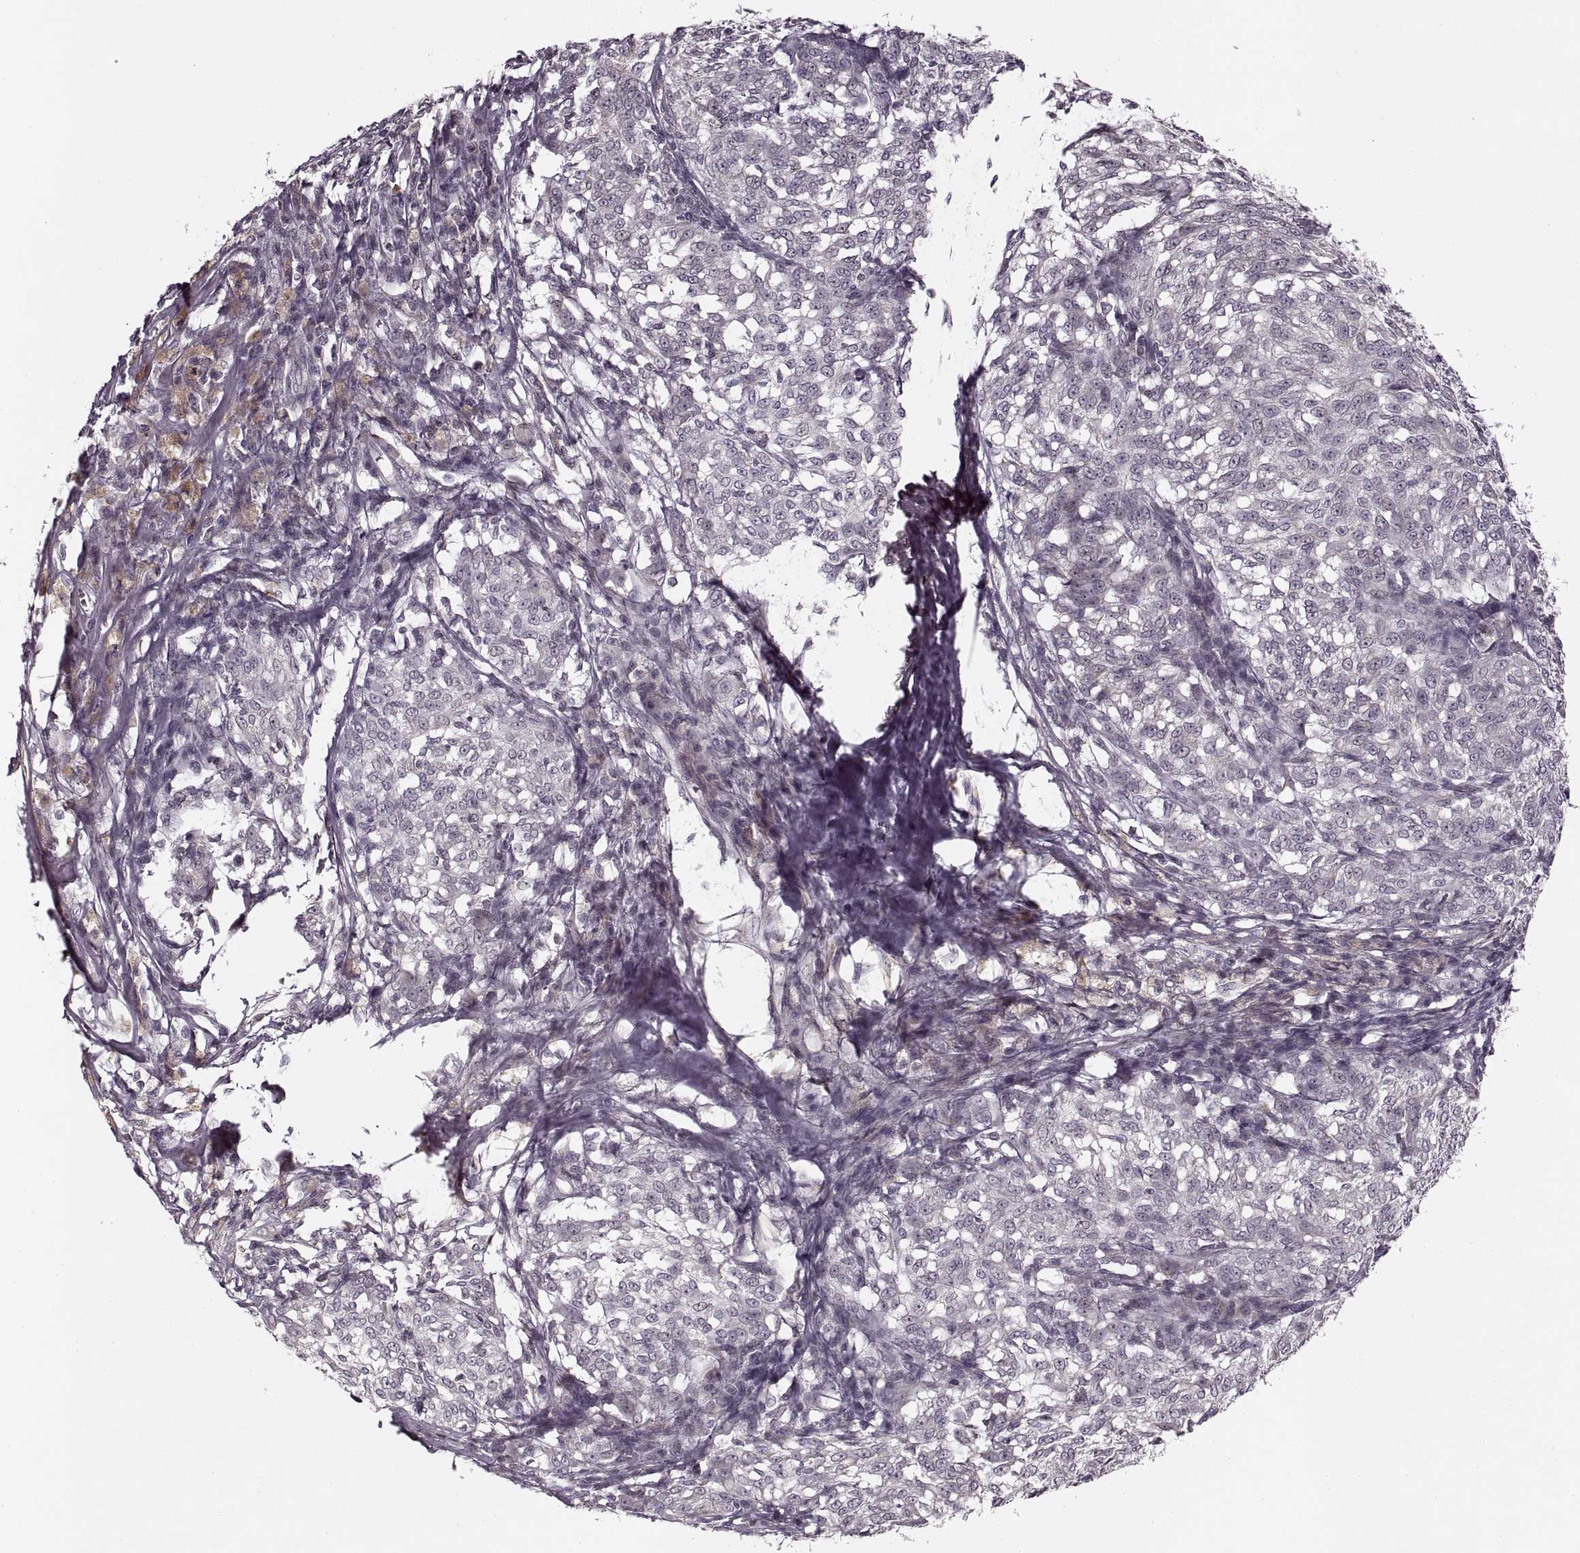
{"staining": {"intensity": "negative", "quantity": "none", "location": "none"}, "tissue": "melanoma", "cell_type": "Tumor cells", "image_type": "cancer", "snomed": [{"axis": "morphology", "description": "Malignant melanoma, NOS"}, {"axis": "topography", "description": "Skin"}], "caption": "This is an immunohistochemistry photomicrograph of human malignant melanoma. There is no positivity in tumor cells.", "gene": "ASIC3", "patient": {"sex": "female", "age": 72}}